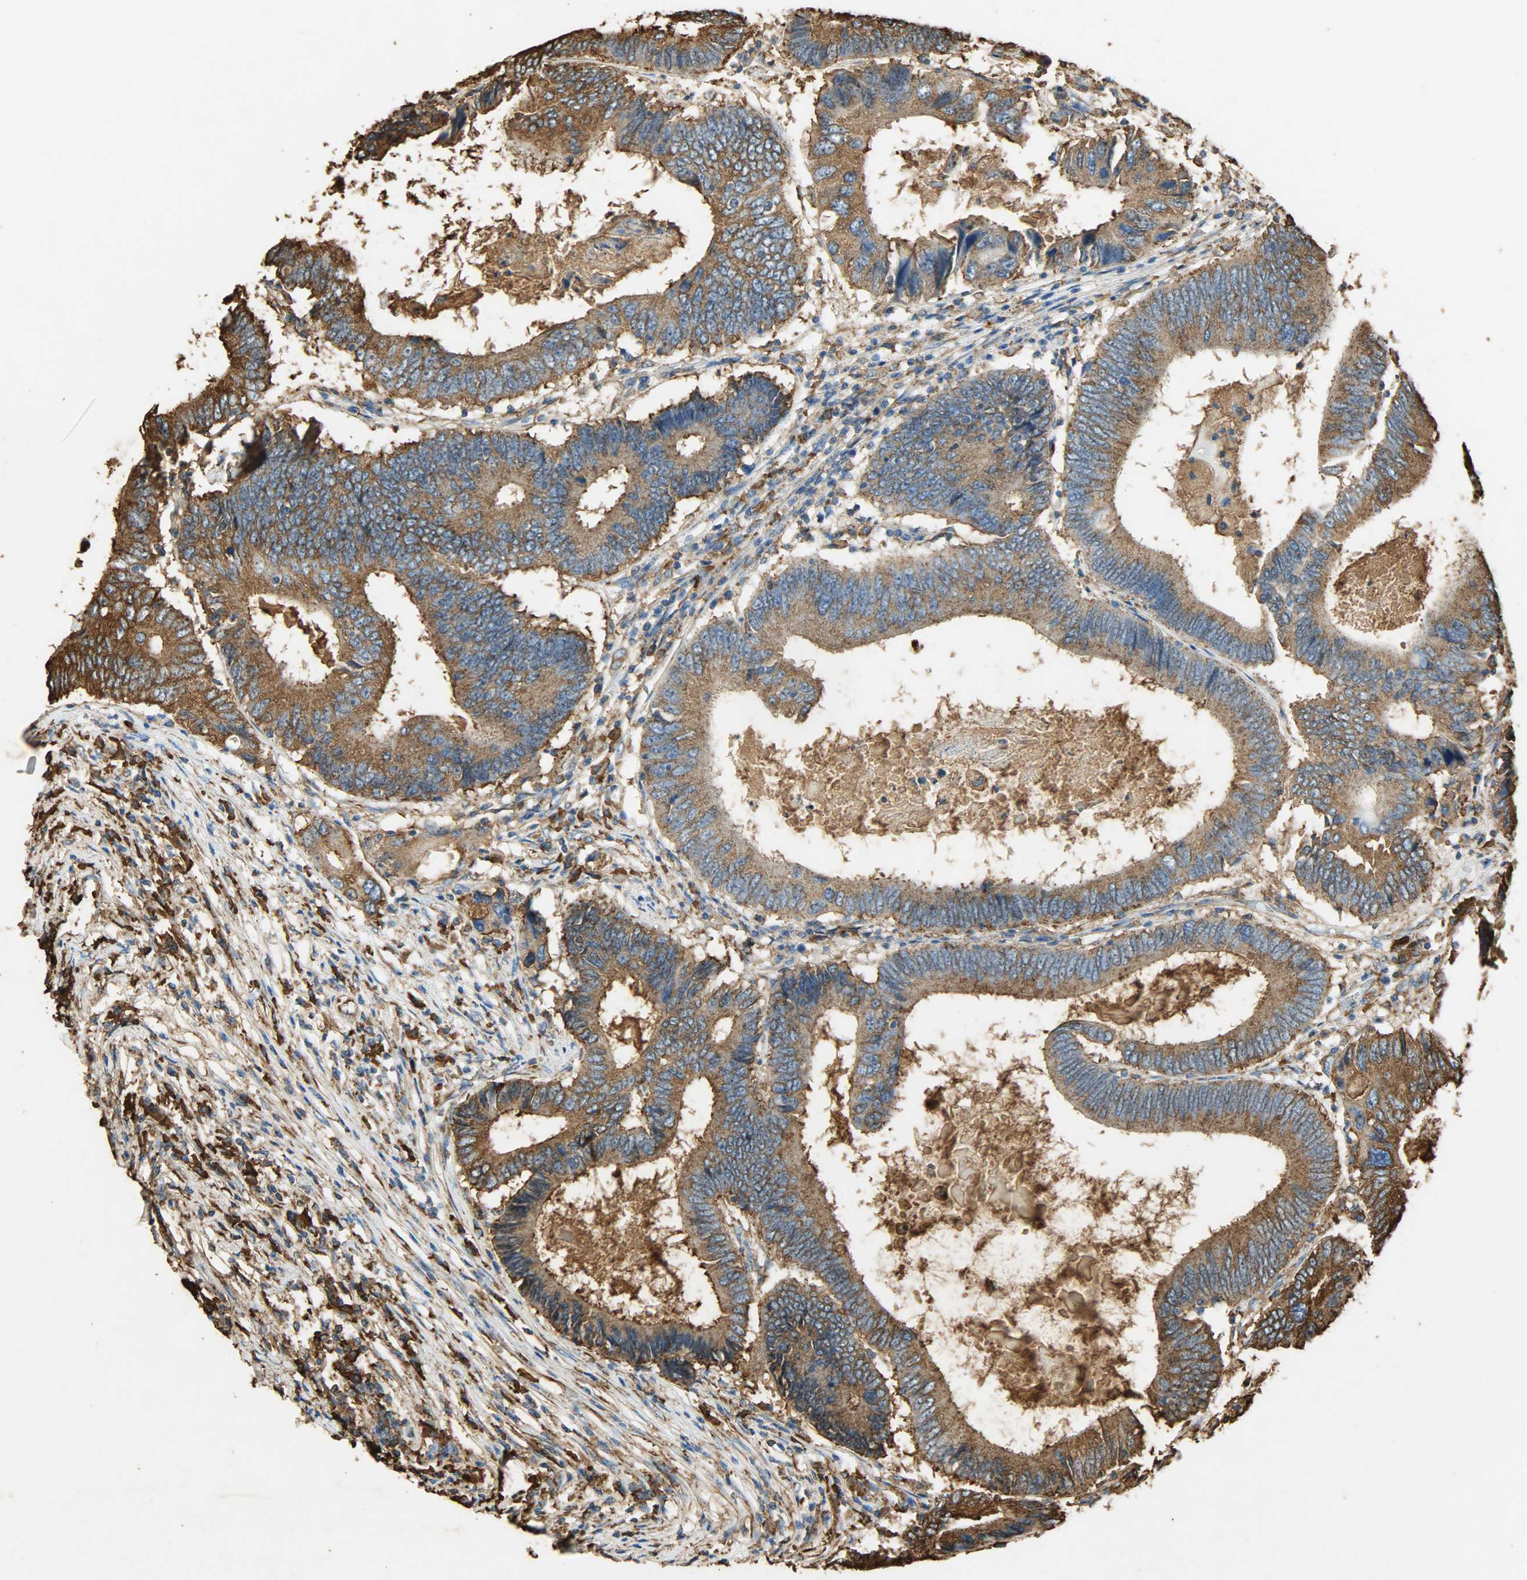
{"staining": {"intensity": "moderate", "quantity": ">75%", "location": "cytoplasmic/membranous"}, "tissue": "colorectal cancer", "cell_type": "Tumor cells", "image_type": "cancer", "snomed": [{"axis": "morphology", "description": "Adenocarcinoma, NOS"}, {"axis": "topography", "description": "Colon"}], "caption": "Adenocarcinoma (colorectal) stained with DAB (3,3'-diaminobenzidine) IHC reveals medium levels of moderate cytoplasmic/membranous expression in about >75% of tumor cells.", "gene": "HSP90B1", "patient": {"sex": "female", "age": 78}}